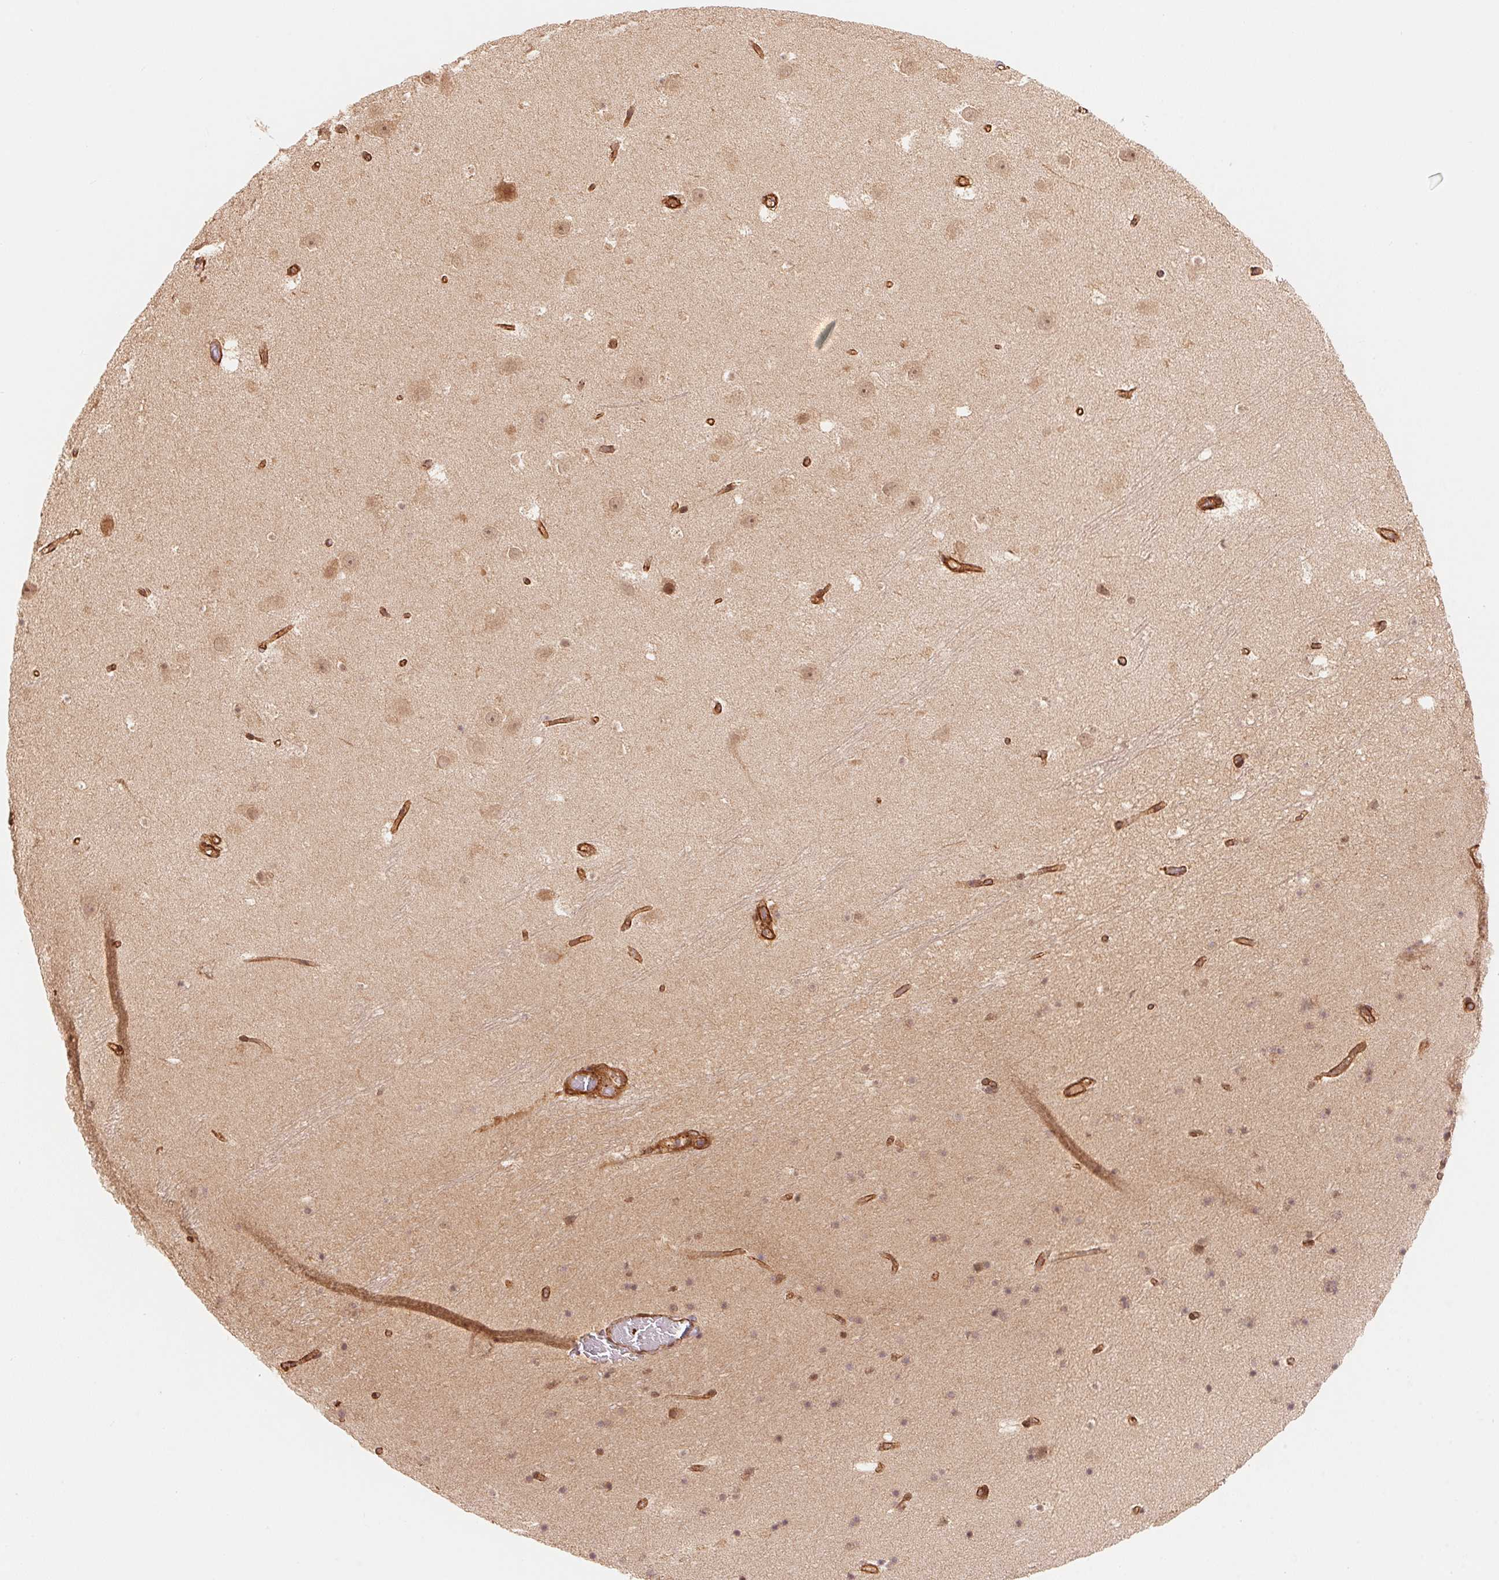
{"staining": {"intensity": "moderate", "quantity": "<25%", "location": "nuclear"}, "tissue": "hippocampus", "cell_type": "Glial cells", "image_type": "normal", "snomed": [{"axis": "morphology", "description": "Normal tissue, NOS"}, {"axis": "topography", "description": "Hippocampus"}], "caption": "Moderate nuclear expression is seen in about <25% of glial cells in normal hippocampus.", "gene": "TNIP2", "patient": {"sex": "male", "age": 26}}